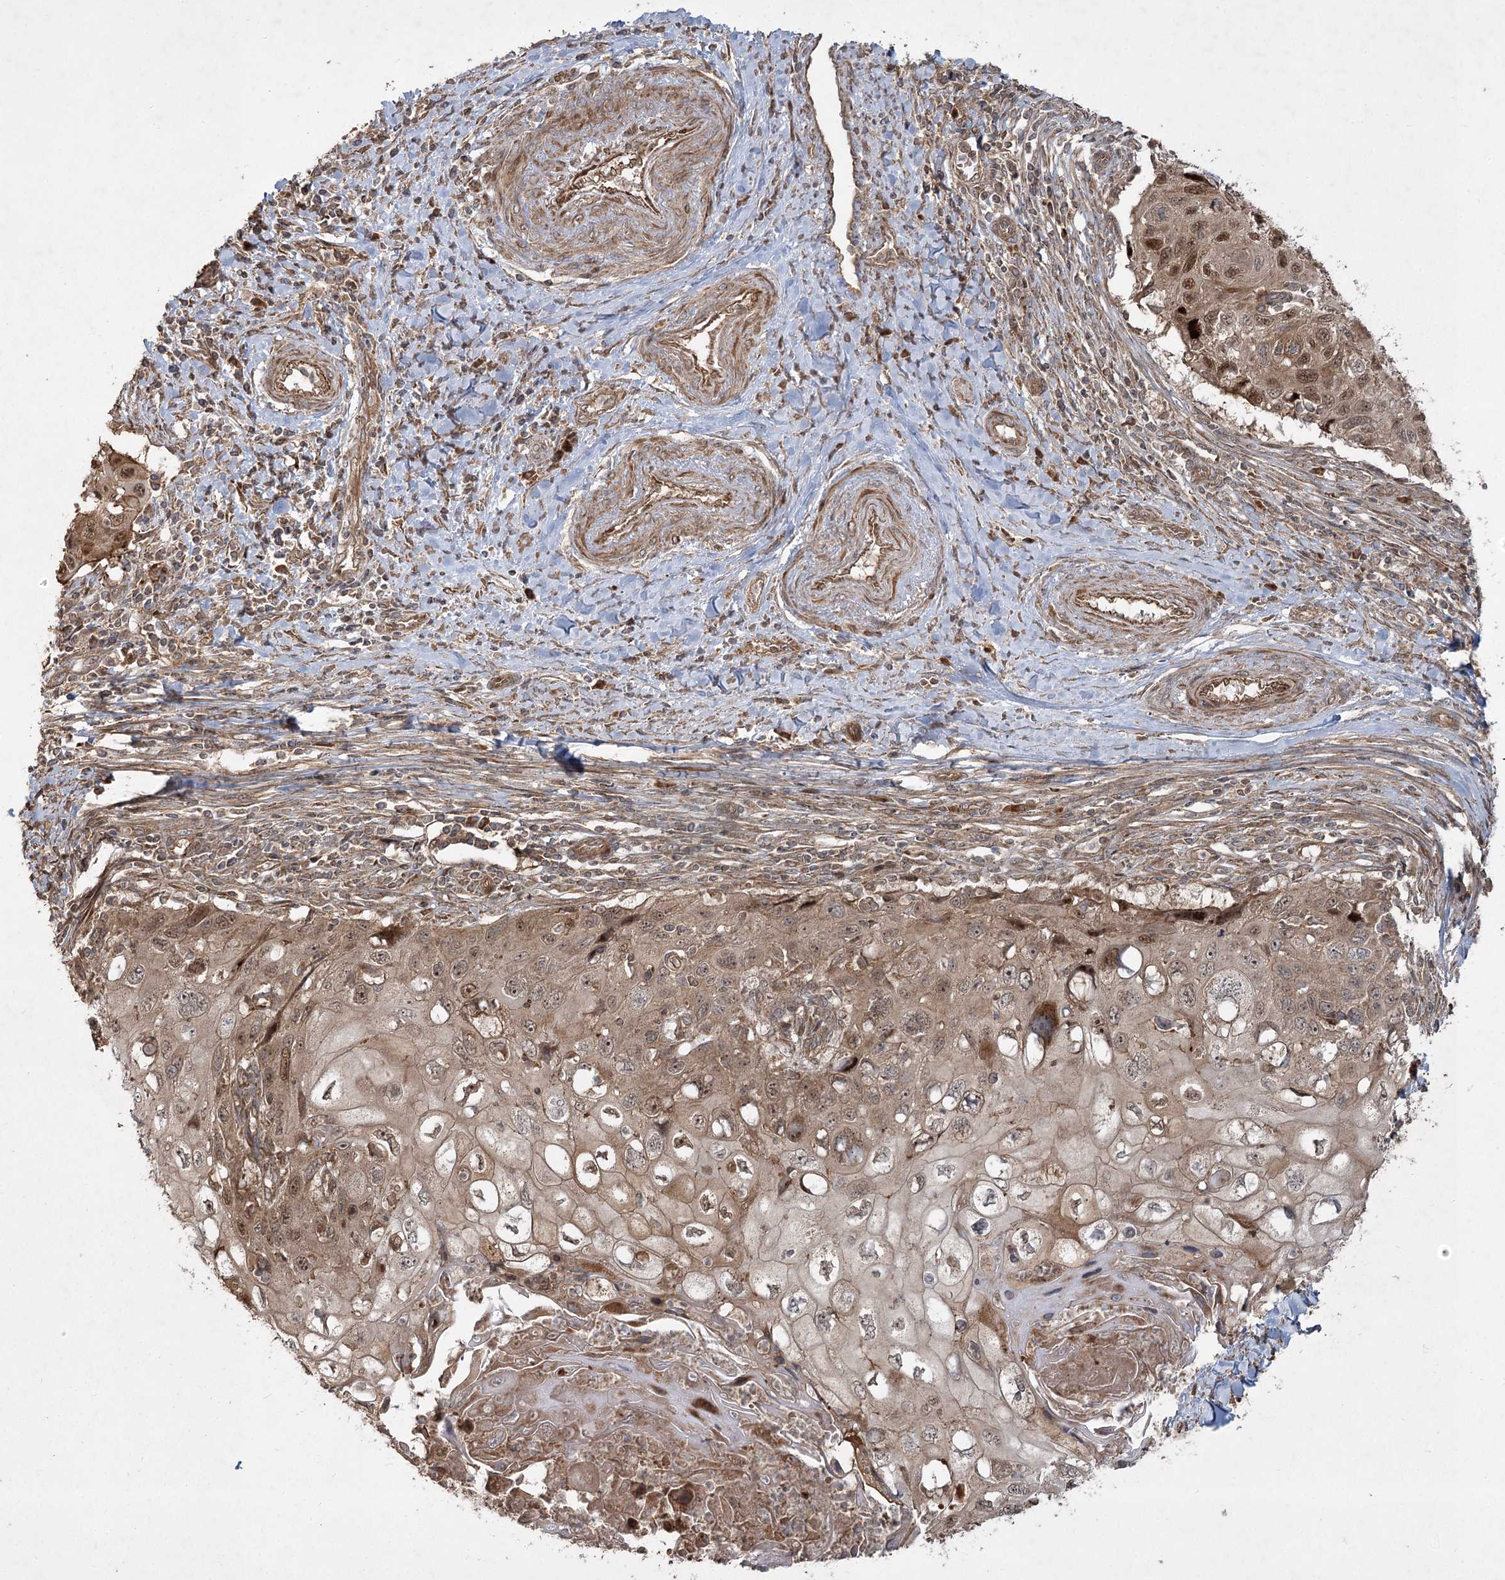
{"staining": {"intensity": "moderate", "quantity": ">75%", "location": "cytoplasmic/membranous,nuclear"}, "tissue": "cervical cancer", "cell_type": "Tumor cells", "image_type": "cancer", "snomed": [{"axis": "morphology", "description": "Squamous cell carcinoma, NOS"}, {"axis": "topography", "description": "Cervix"}], "caption": "Protein analysis of squamous cell carcinoma (cervical) tissue reveals moderate cytoplasmic/membranous and nuclear positivity in approximately >75% of tumor cells.", "gene": "CPLANE1", "patient": {"sex": "female", "age": 70}}